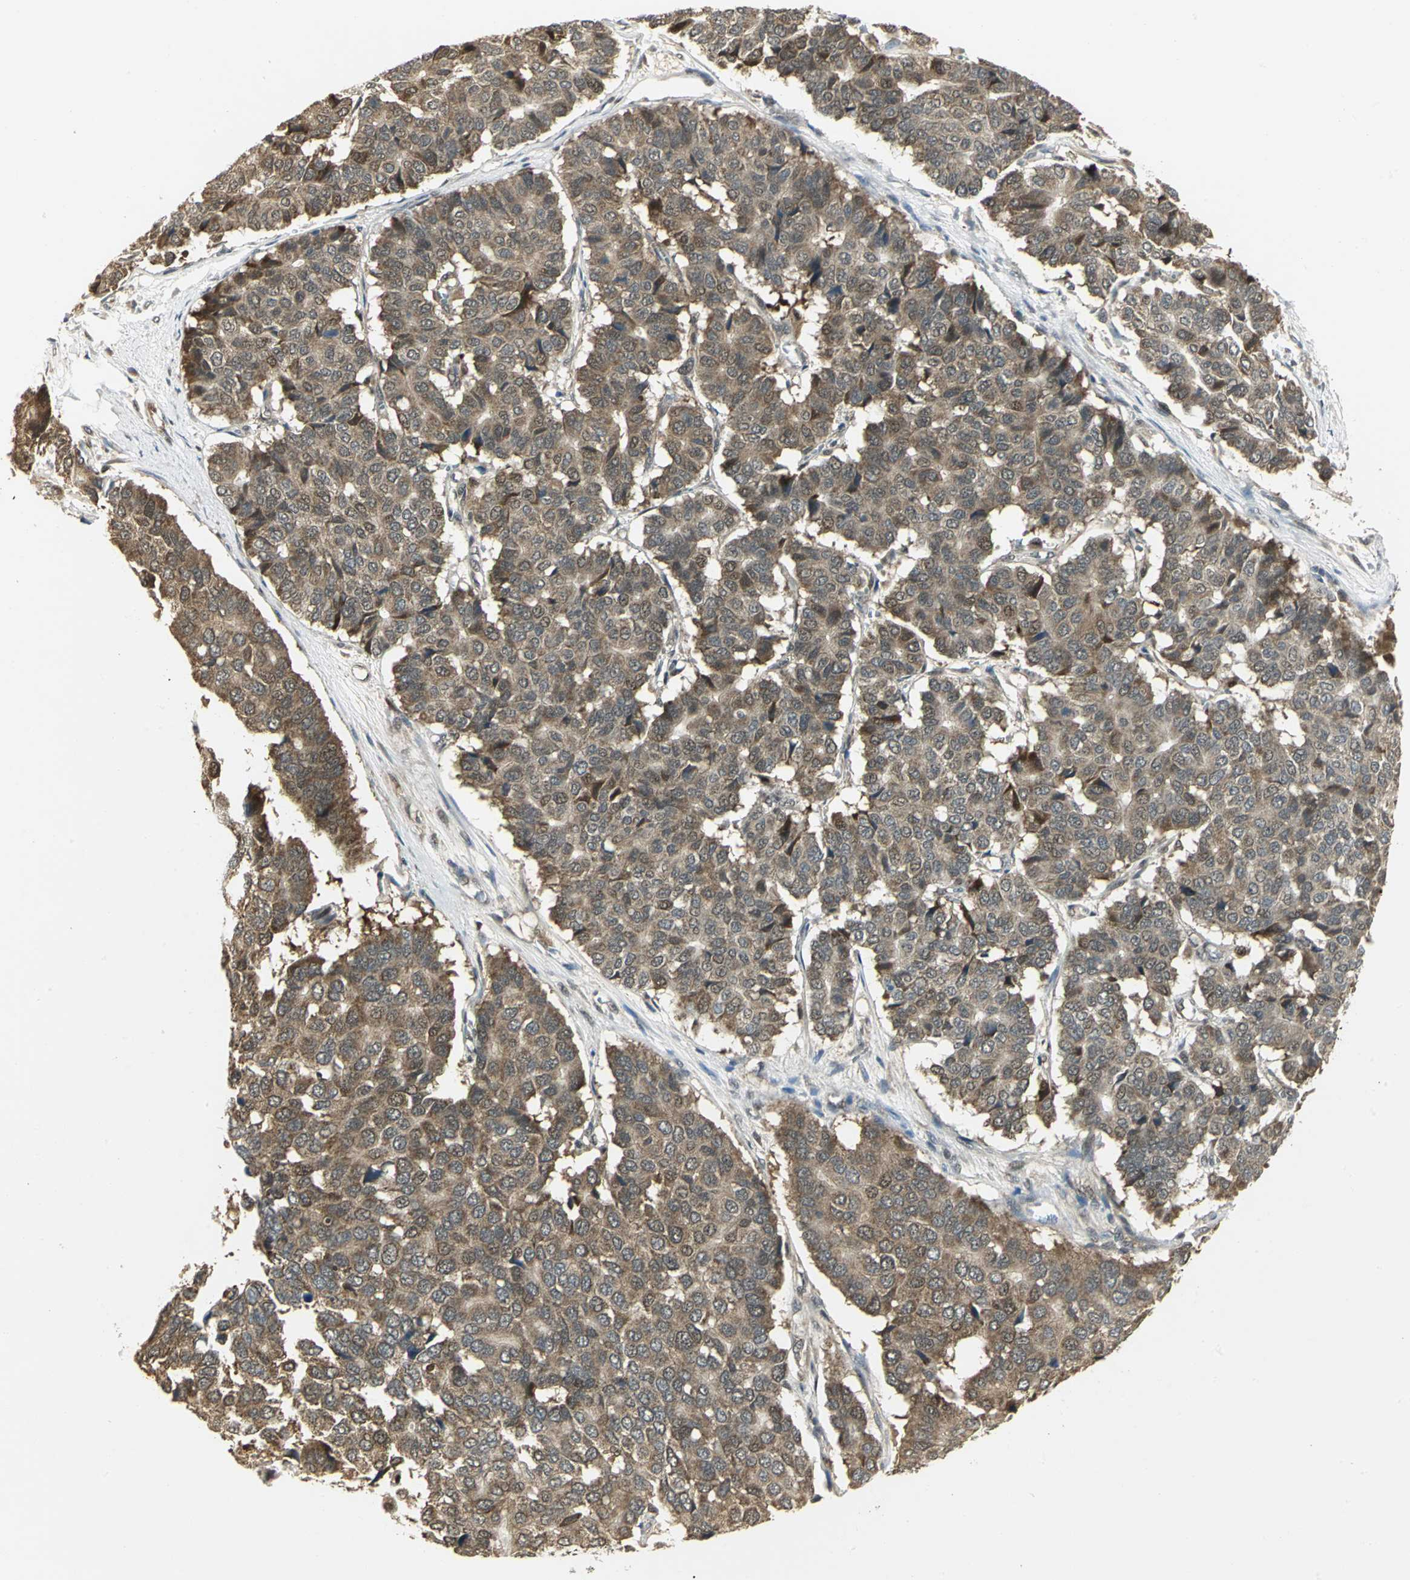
{"staining": {"intensity": "moderate", "quantity": ">75%", "location": "cytoplasmic/membranous,nuclear"}, "tissue": "pancreatic cancer", "cell_type": "Tumor cells", "image_type": "cancer", "snomed": [{"axis": "morphology", "description": "Adenocarcinoma, NOS"}, {"axis": "topography", "description": "Pancreas"}], "caption": "This is a histology image of immunohistochemistry (IHC) staining of pancreatic cancer, which shows moderate staining in the cytoplasmic/membranous and nuclear of tumor cells.", "gene": "PSMC4", "patient": {"sex": "male", "age": 50}}